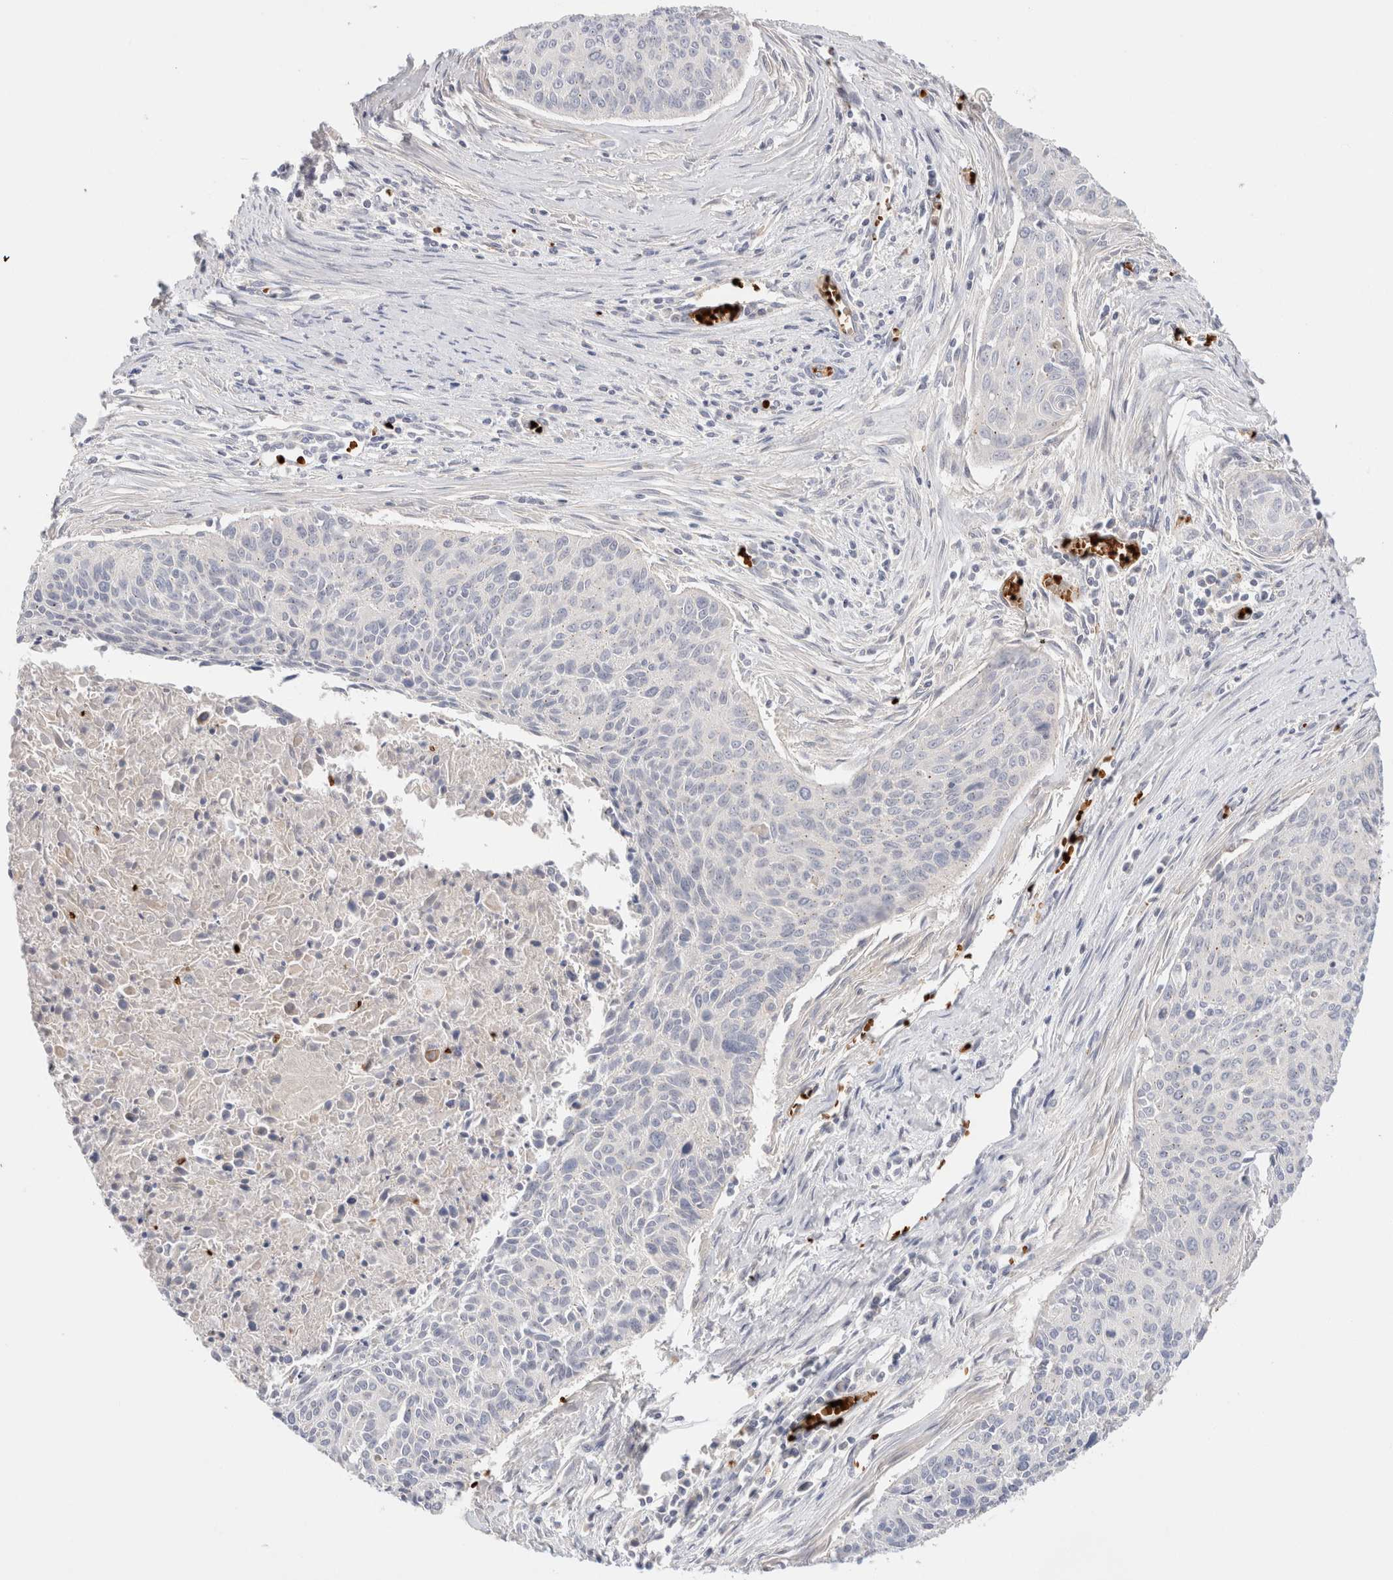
{"staining": {"intensity": "negative", "quantity": "none", "location": "none"}, "tissue": "cervical cancer", "cell_type": "Tumor cells", "image_type": "cancer", "snomed": [{"axis": "morphology", "description": "Squamous cell carcinoma, NOS"}, {"axis": "topography", "description": "Cervix"}], "caption": "High power microscopy micrograph of an immunohistochemistry photomicrograph of cervical squamous cell carcinoma, revealing no significant expression in tumor cells.", "gene": "MST1", "patient": {"sex": "female", "age": 55}}